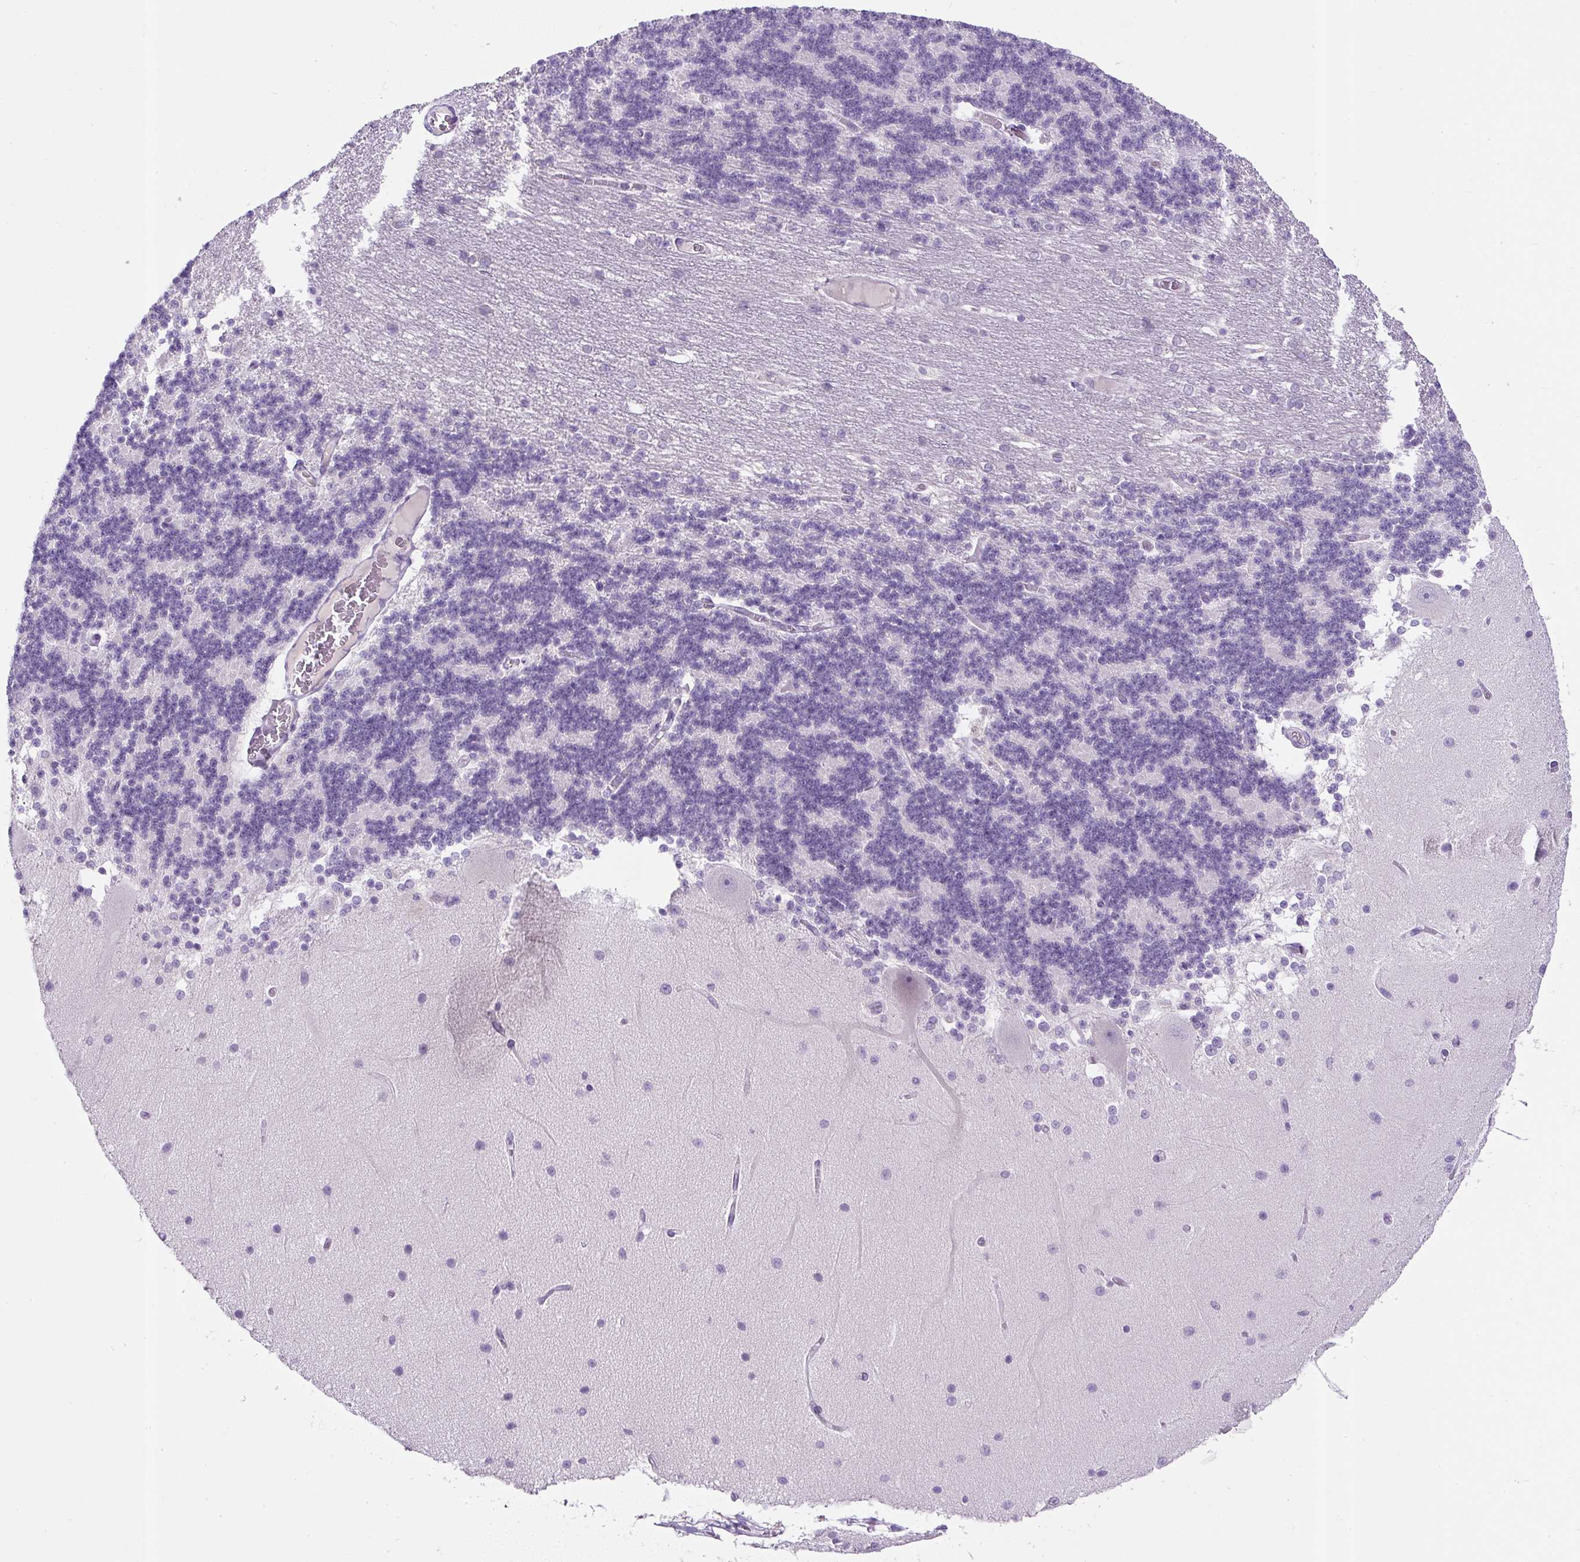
{"staining": {"intensity": "negative", "quantity": "none", "location": "none"}, "tissue": "cerebellum", "cell_type": "Cells in granular layer", "image_type": "normal", "snomed": [{"axis": "morphology", "description": "Normal tissue, NOS"}, {"axis": "topography", "description": "Cerebellum"}], "caption": "IHC of unremarkable cerebellum reveals no staining in cells in granular layer.", "gene": "COL9A2", "patient": {"sex": "female", "age": 54}}